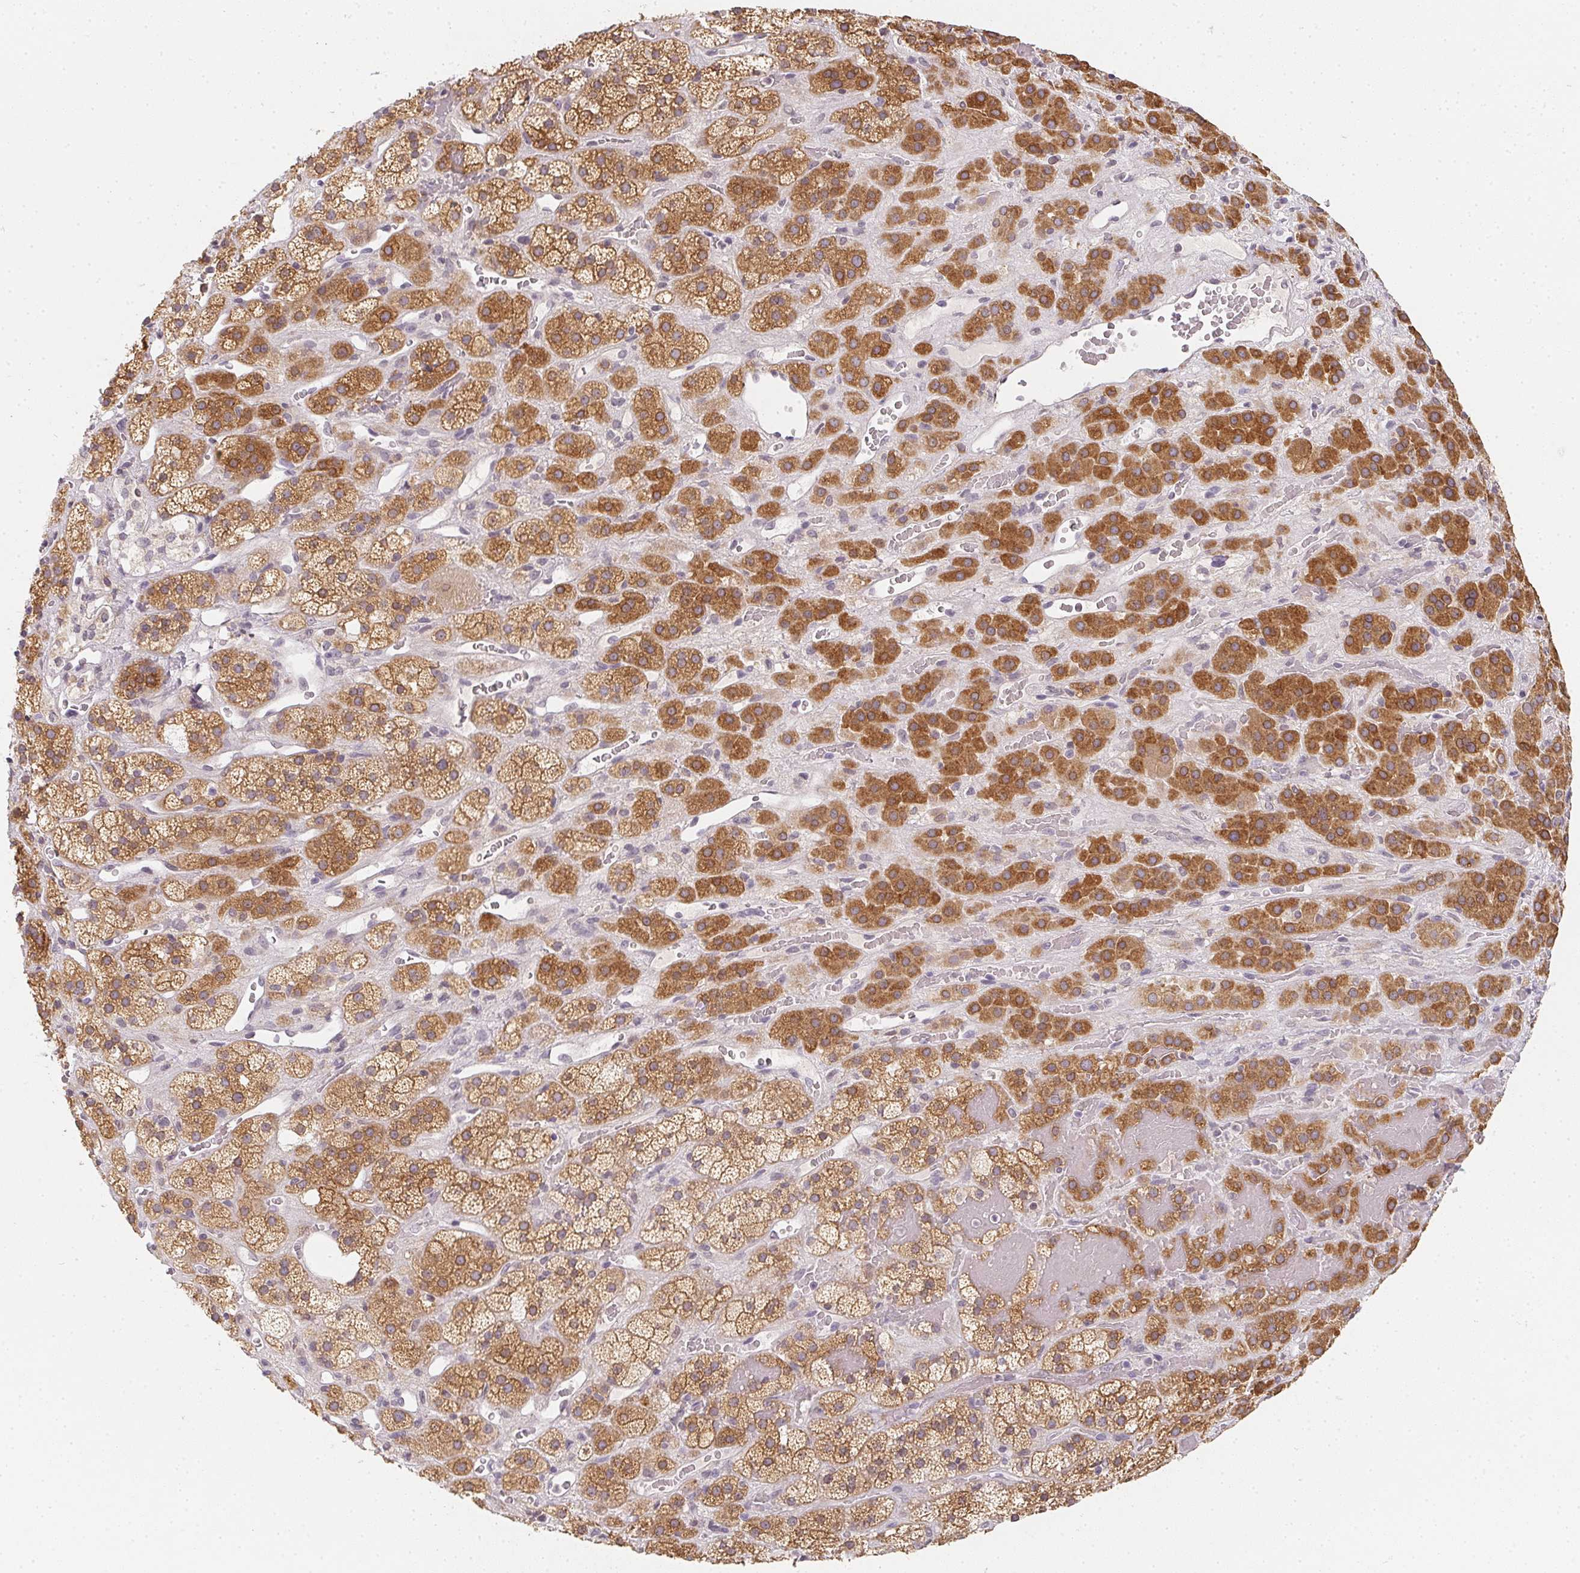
{"staining": {"intensity": "strong", "quantity": "25%-75%", "location": "cytoplasmic/membranous"}, "tissue": "adrenal gland", "cell_type": "Glandular cells", "image_type": "normal", "snomed": [{"axis": "morphology", "description": "Normal tissue, NOS"}, {"axis": "topography", "description": "Adrenal gland"}], "caption": "IHC of unremarkable human adrenal gland displays high levels of strong cytoplasmic/membranous positivity in approximately 25%-75% of glandular cells. The staining was performed using DAB to visualize the protein expression in brown, while the nuclei were stained in blue with hematoxylin (Magnification: 20x).", "gene": "SOAT1", "patient": {"sex": "male", "age": 57}}